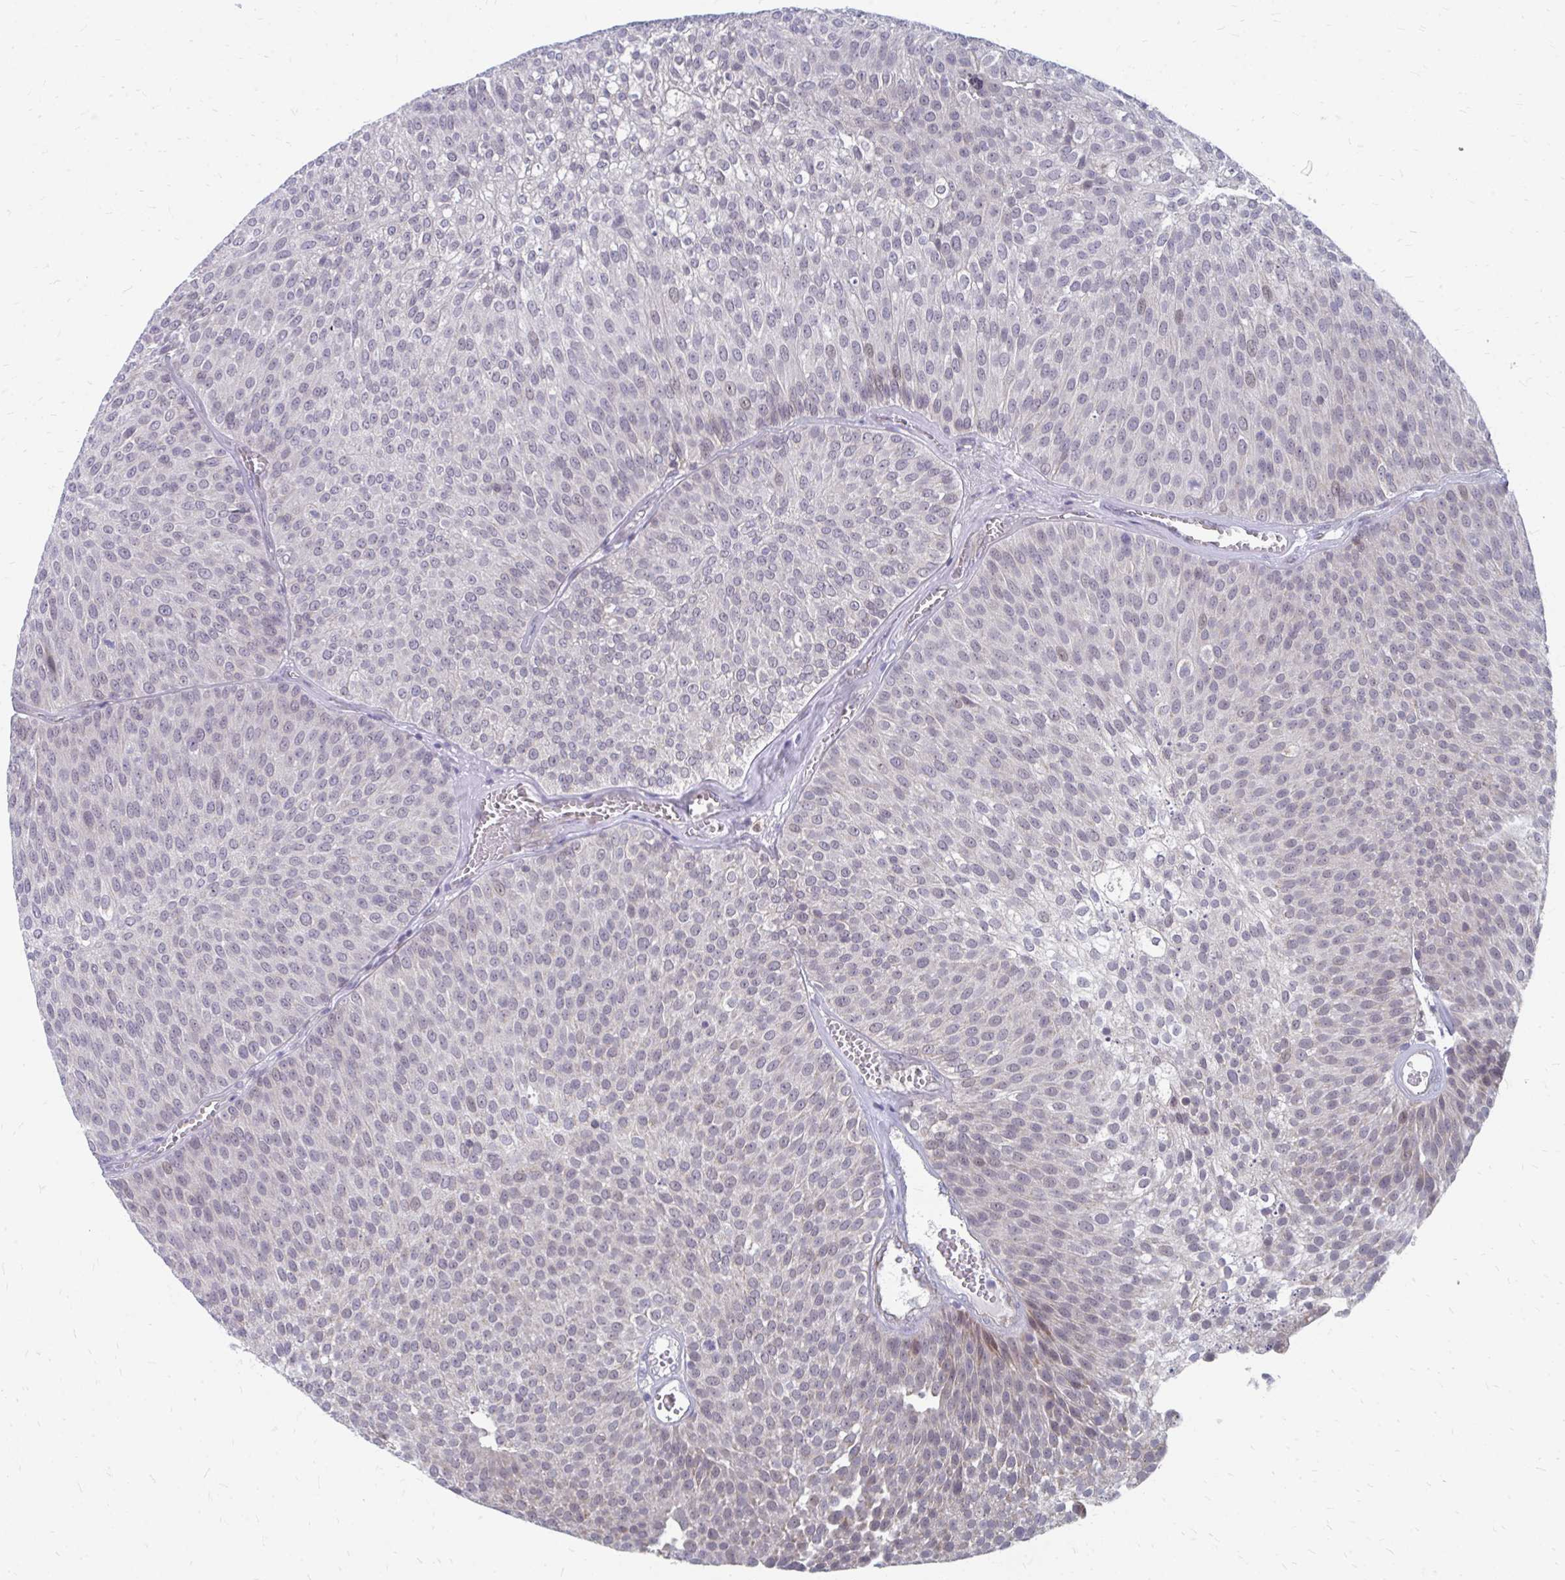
{"staining": {"intensity": "moderate", "quantity": "<25%", "location": "cytoplasmic/membranous,nuclear"}, "tissue": "urothelial cancer", "cell_type": "Tumor cells", "image_type": "cancer", "snomed": [{"axis": "morphology", "description": "Urothelial carcinoma, Low grade"}, {"axis": "topography", "description": "Urinary bladder"}], "caption": "This photomicrograph exhibits immunohistochemistry staining of low-grade urothelial carcinoma, with low moderate cytoplasmic/membranous and nuclear staining in approximately <25% of tumor cells.", "gene": "PABIR3", "patient": {"sex": "female", "age": 79}}